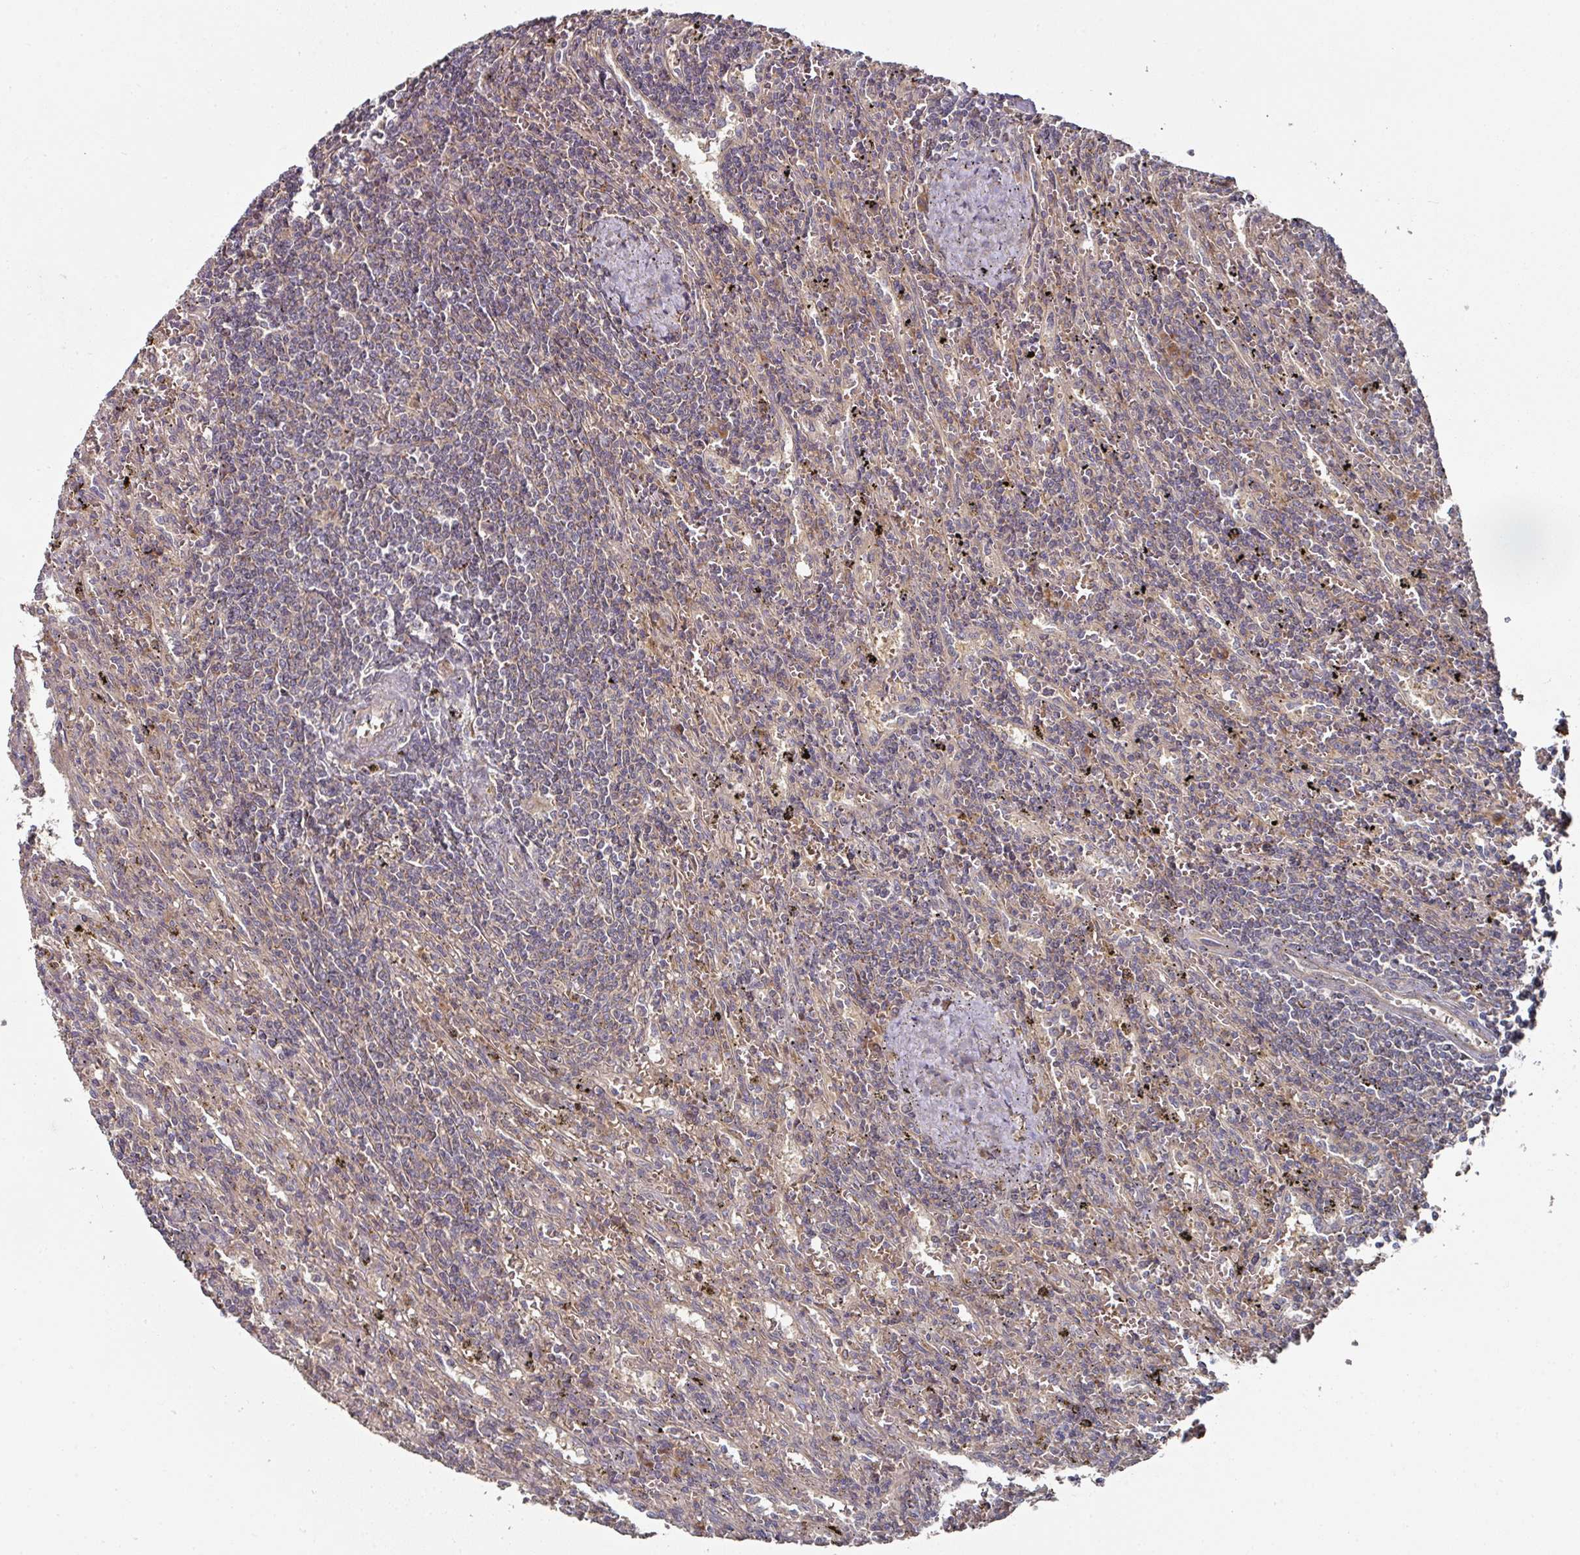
{"staining": {"intensity": "negative", "quantity": "none", "location": "none"}, "tissue": "lymphoma", "cell_type": "Tumor cells", "image_type": "cancer", "snomed": [{"axis": "morphology", "description": "Malignant lymphoma, non-Hodgkin's type, Low grade"}, {"axis": "topography", "description": "Spleen"}], "caption": "This is an immunohistochemistry (IHC) photomicrograph of low-grade malignant lymphoma, non-Hodgkin's type. There is no positivity in tumor cells.", "gene": "DNAJC7", "patient": {"sex": "male", "age": 76}}